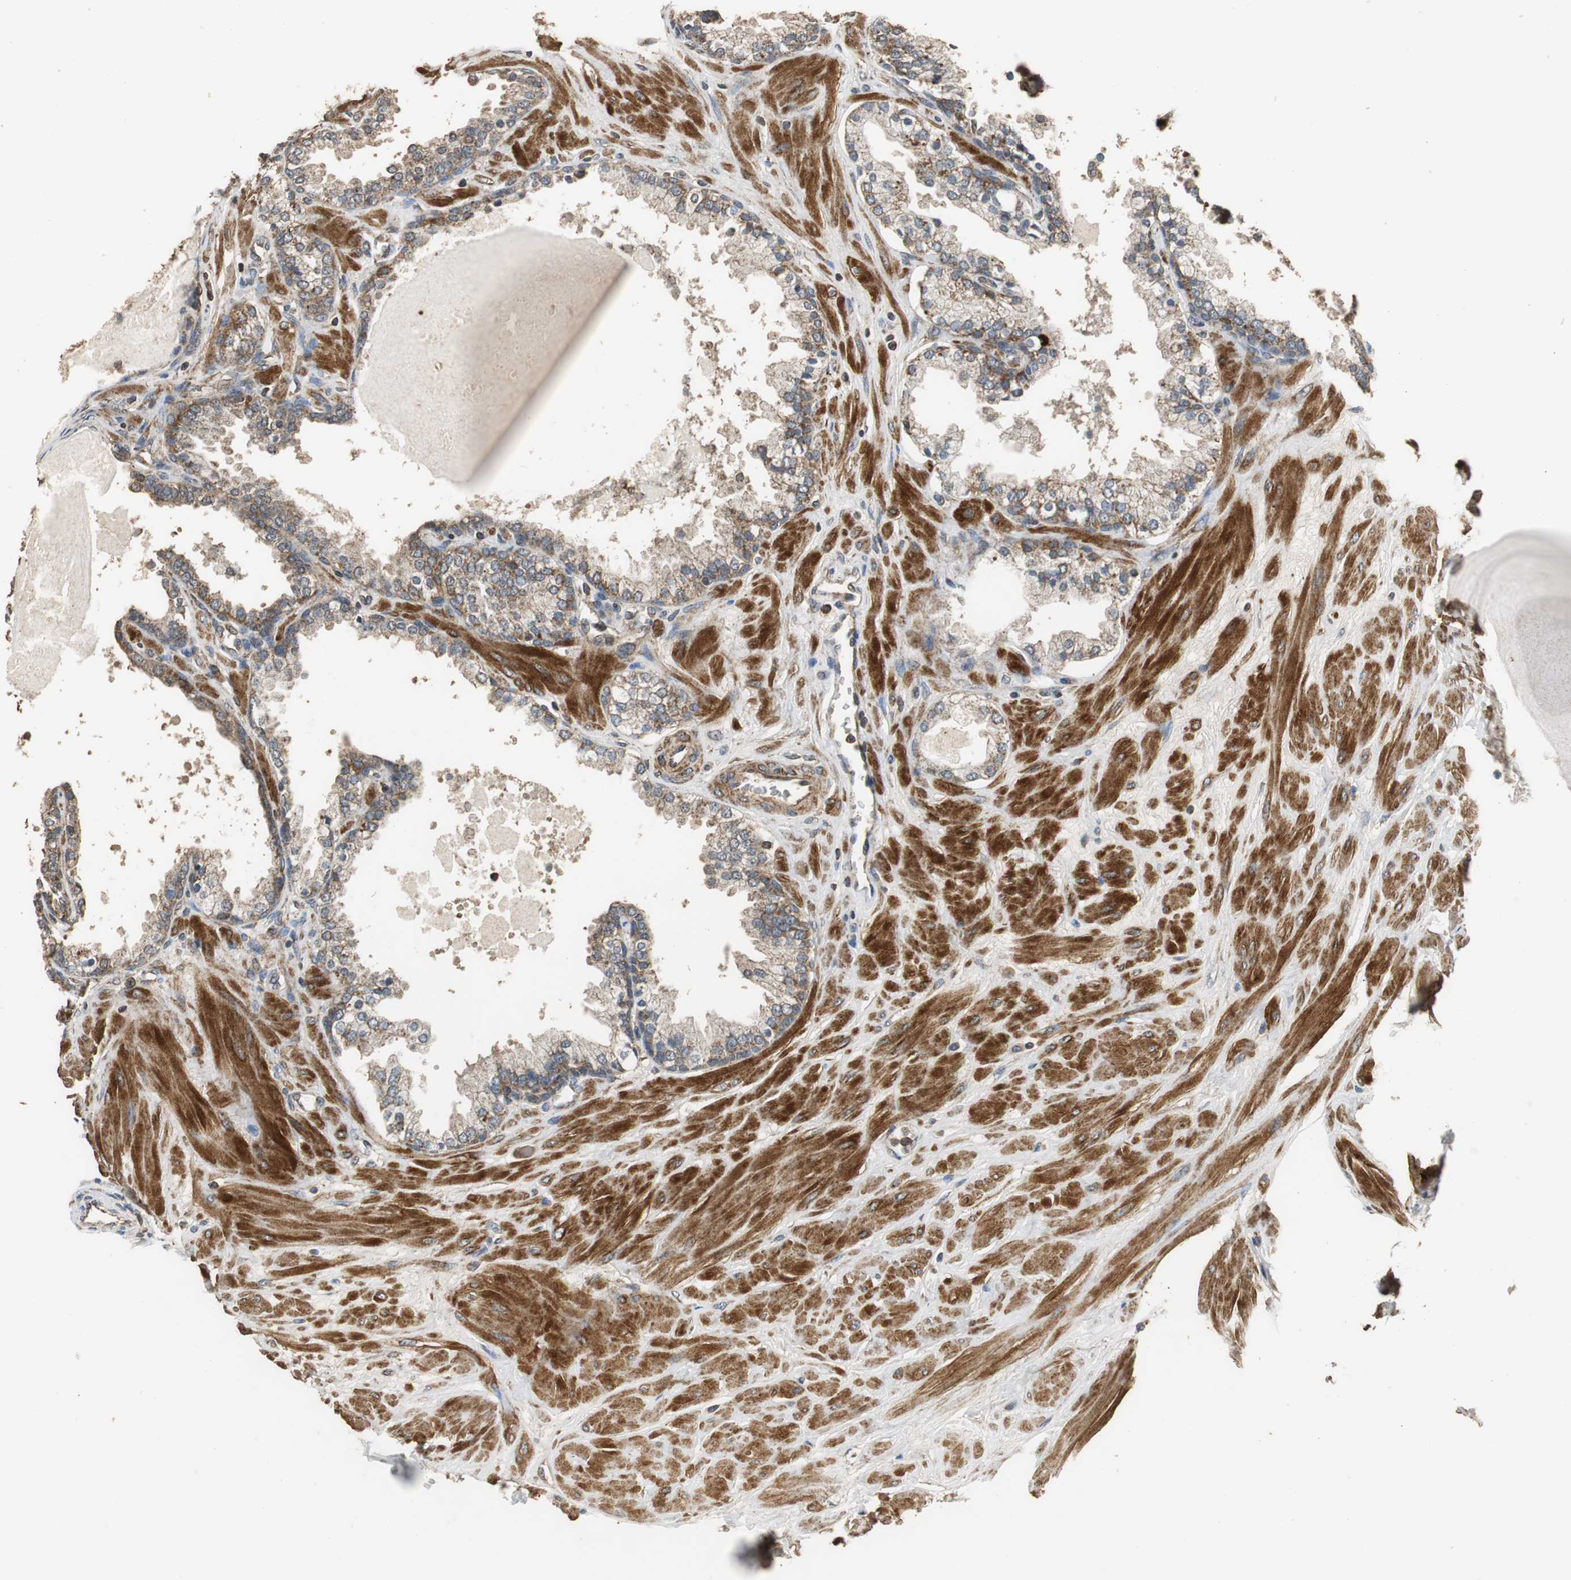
{"staining": {"intensity": "weak", "quantity": "25%-75%", "location": "cytoplasmic/membranous"}, "tissue": "prostate", "cell_type": "Glandular cells", "image_type": "normal", "snomed": [{"axis": "morphology", "description": "Normal tissue, NOS"}, {"axis": "topography", "description": "Prostate"}], "caption": "The histopathology image shows immunohistochemical staining of benign prostate. There is weak cytoplasmic/membranous staining is appreciated in approximately 25%-75% of glandular cells.", "gene": "NNT", "patient": {"sex": "male", "age": 51}}